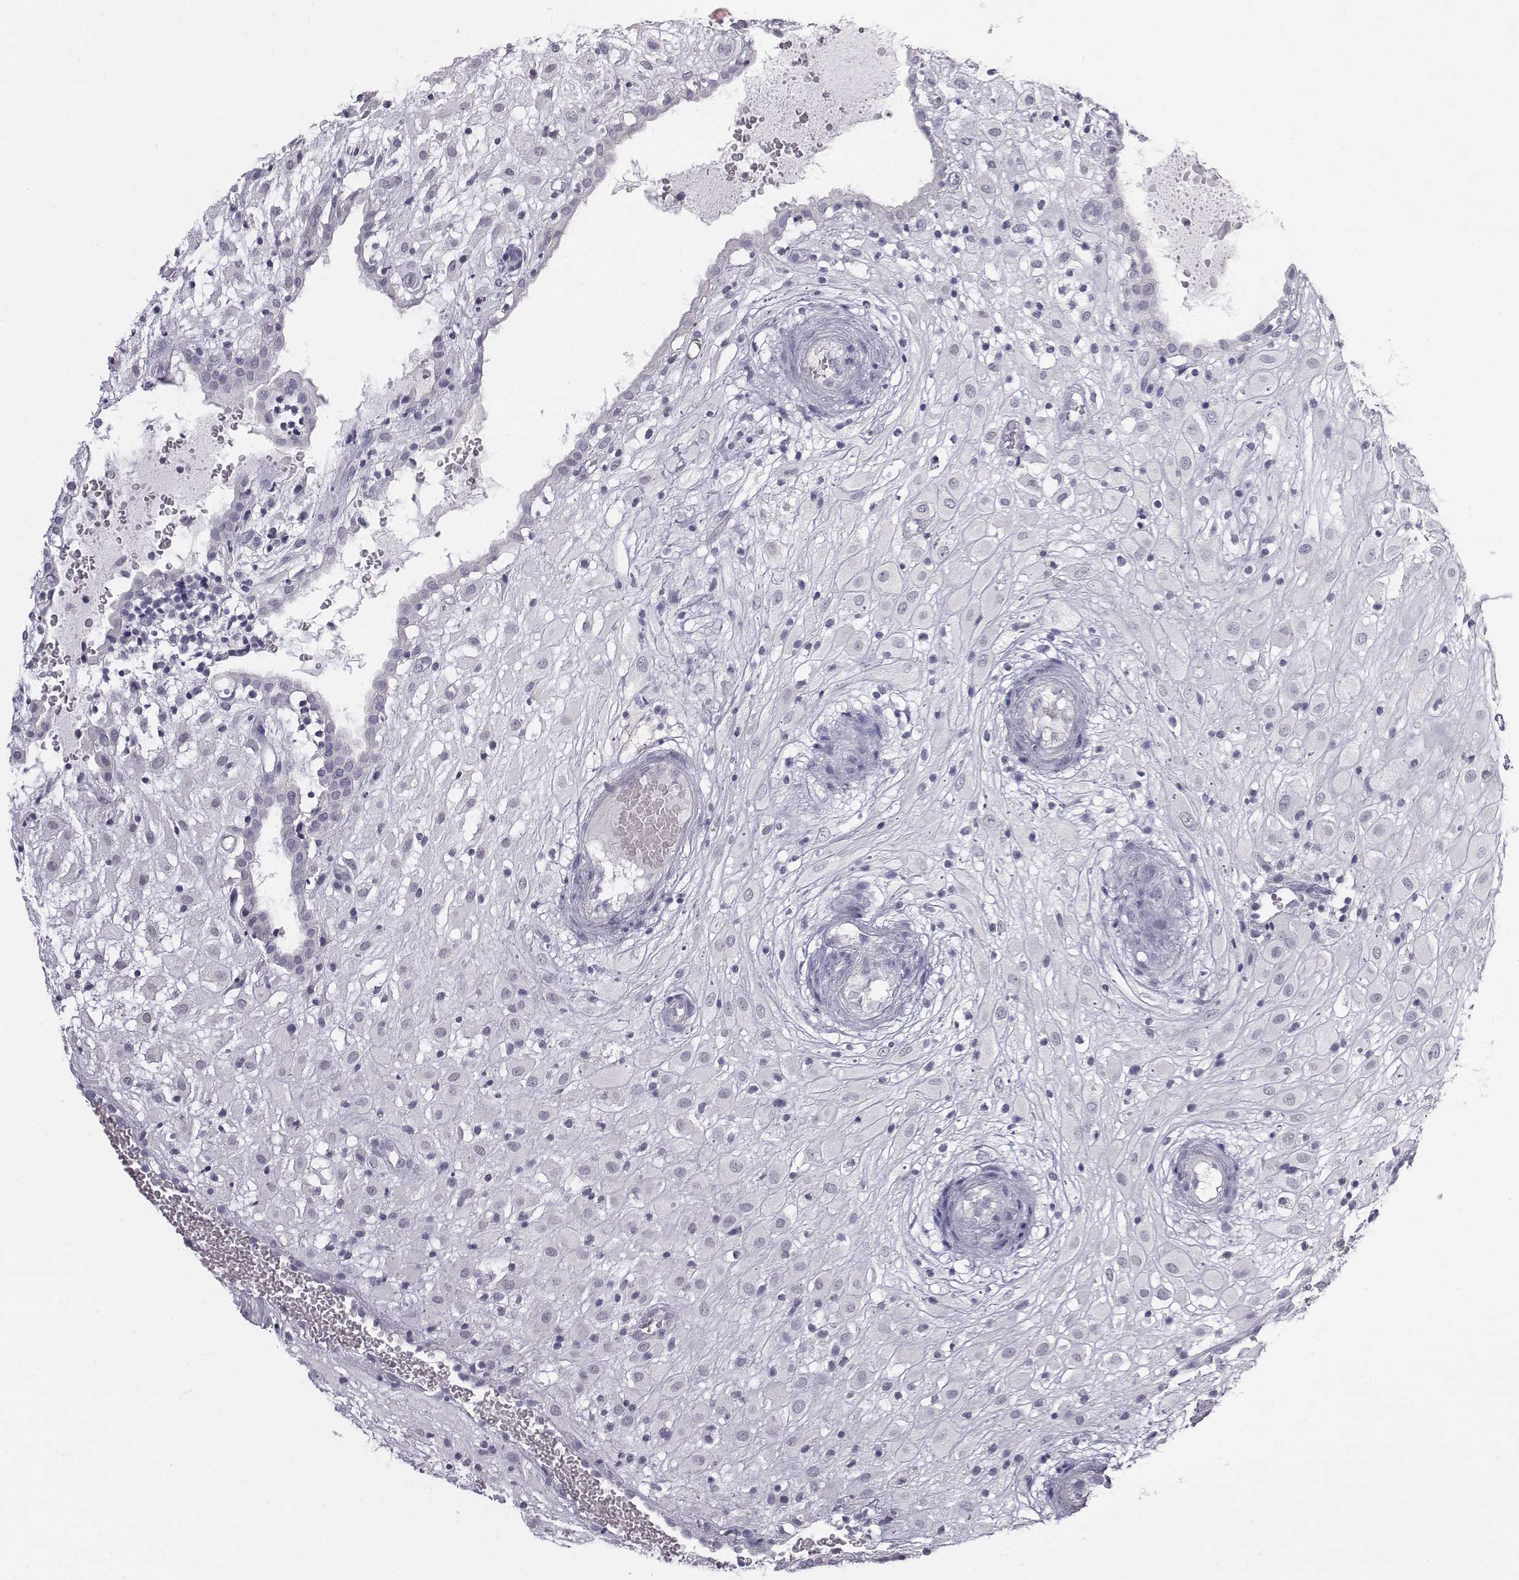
{"staining": {"intensity": "negative", "quantity": "none", "location": "none"}, "tissue": "placenta", "cell_type": "Decidual cells", "image_type": "normal", "snomed": [{"axis": "morphology", "description": "Normal tissue, NOS"}, {"axis": "topography", "description": "Placenta"}], "caption": "A high-resolution image shows IHC staining of unremarkable placenta, which shows no significant positivity in decidual cells.", "gene": "C6orf58", "patient": {"sex": "female", "age": 24}}